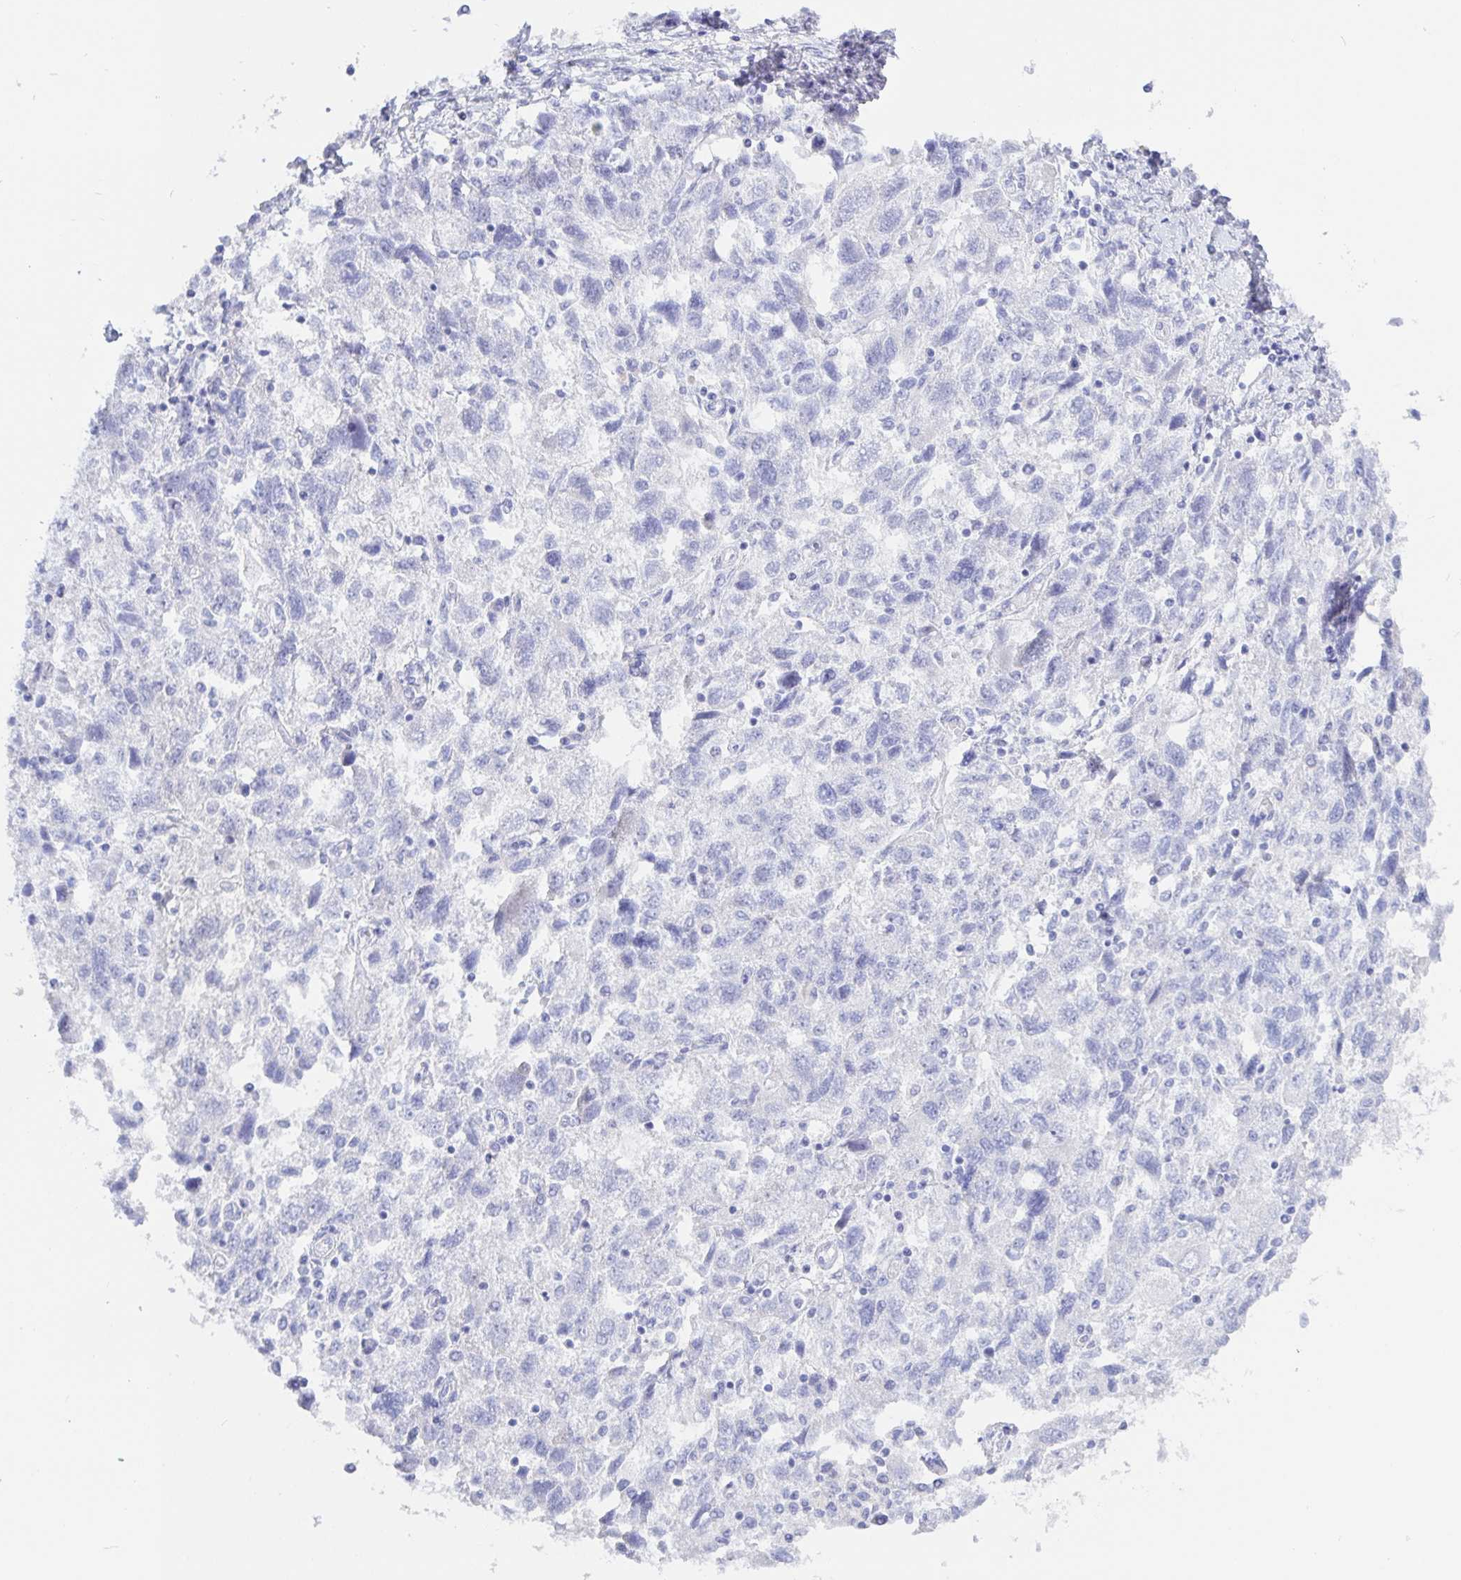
{"staining": {"intensity": "negative", "quantity": "none", "location": "none"}, "tissue": "ovarian cancer", "cell_type": "Tumor cells", "image_type": "cancer", "snomed": [{"axis": "morphology", "description": "Carcinoma, NOS"}, {"axis": "morphology", "description": "Cystadenocarcinoma, serous, NOS"}, {"axis": "topography", "description": "Ovary"}], "caption": "Ovarian cancer (serous cystadenocarcinoma) stained for a protein using IHC demonstrates no positivity tumor cells.", "gene": "KCNH6", "patient": {"sex": "female", "age": 69}}